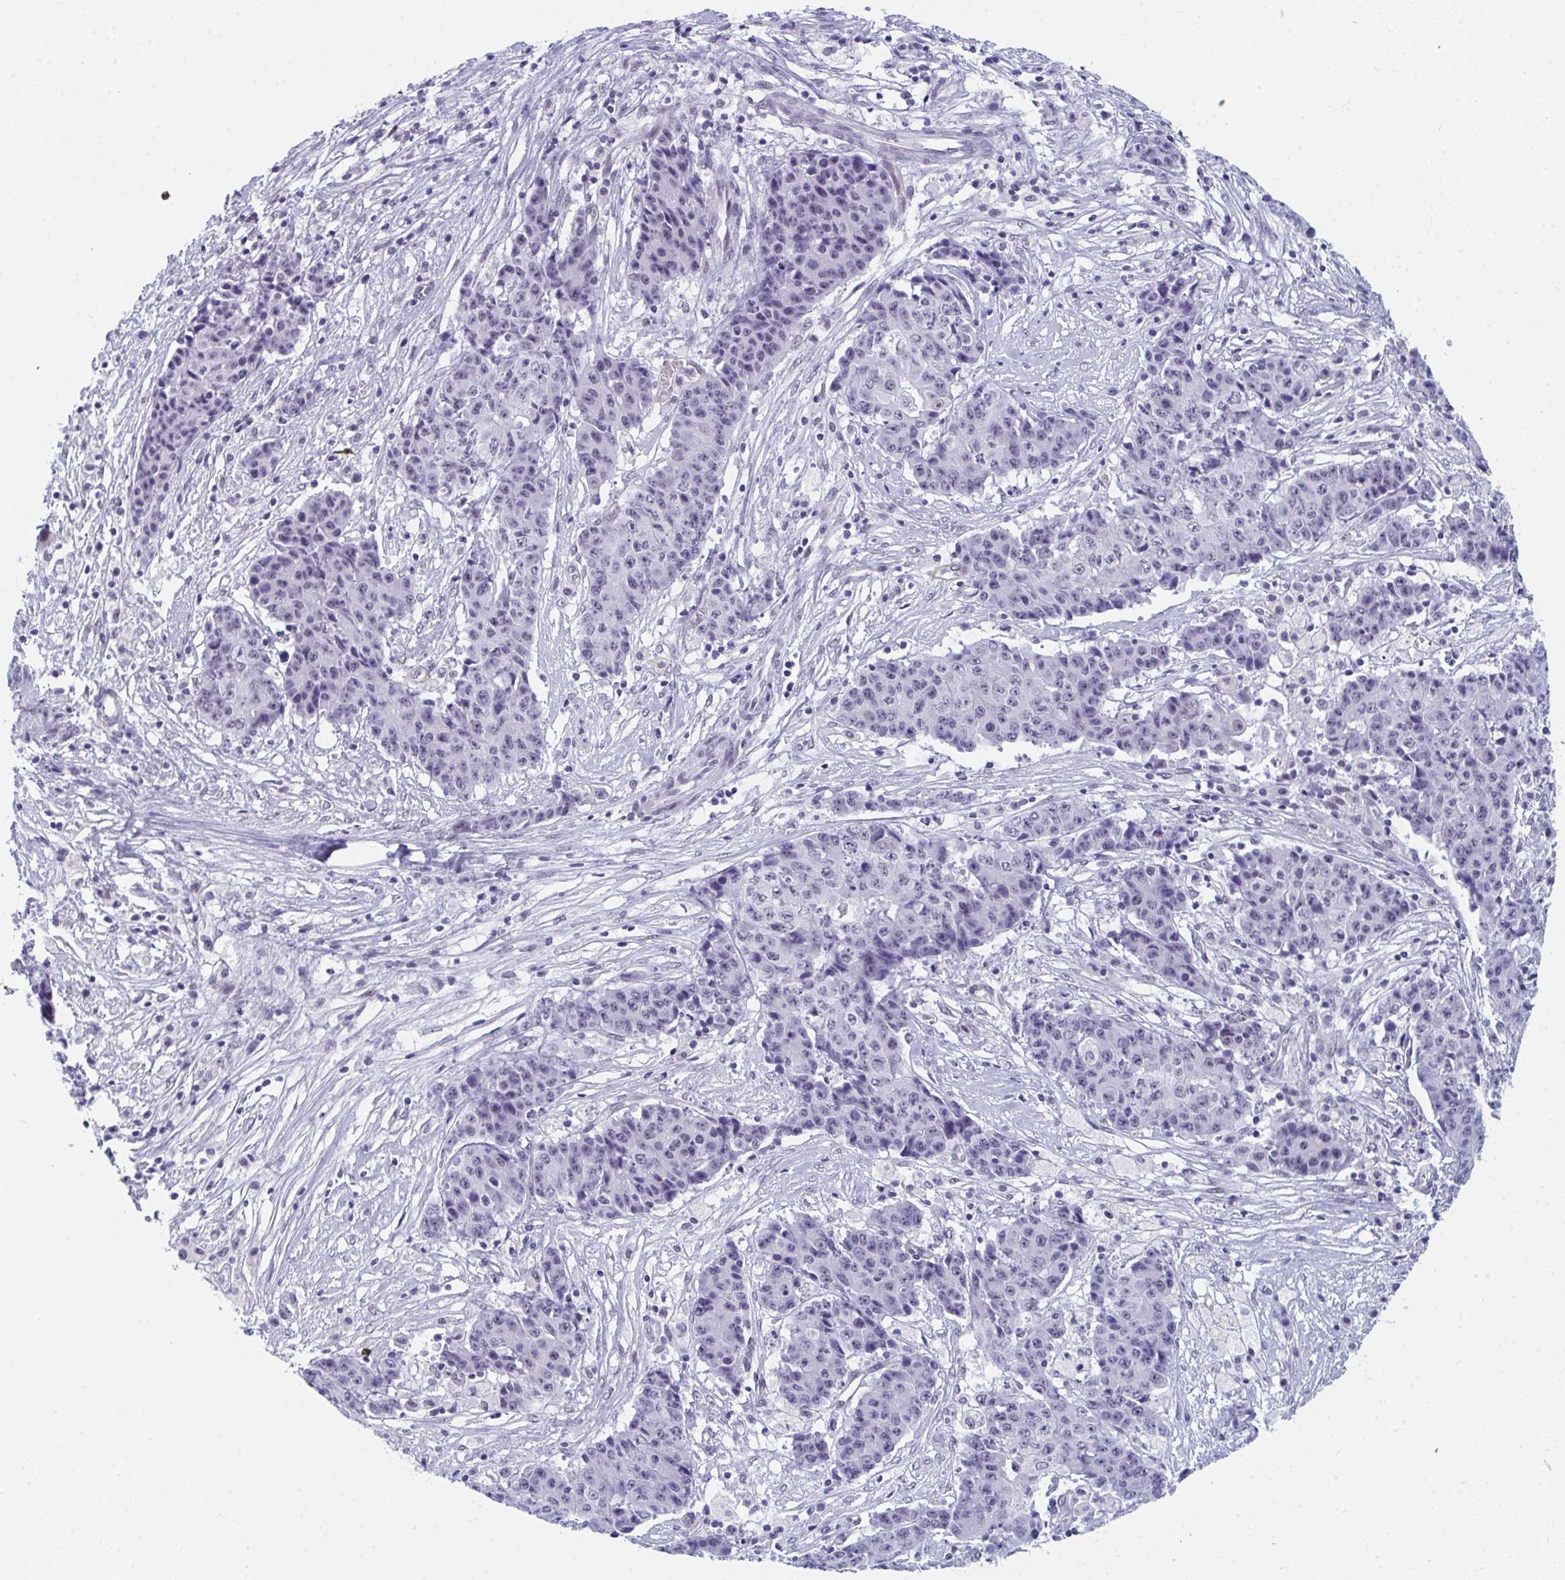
{"staining": {"intensity": "negative", "quantity": "none", "location": "none"}, "tissue": "ovarian cancer", "cell_type": "Tumor cells", "image_type": "cancer", "snomed": [{"axis": "morphology", "description": "Carcinoma, endometroid"}, {"axis": "topography", "description": "Ovary"}], "caption": "High magnification brightfield microscopy of ovarian cancer stained with DAB (brown) and counterstained with hematoxylin (blue): tumor cells show no significant expression.", "gene": "CDK13", "patient": {"sex": "female", "age": 42}}